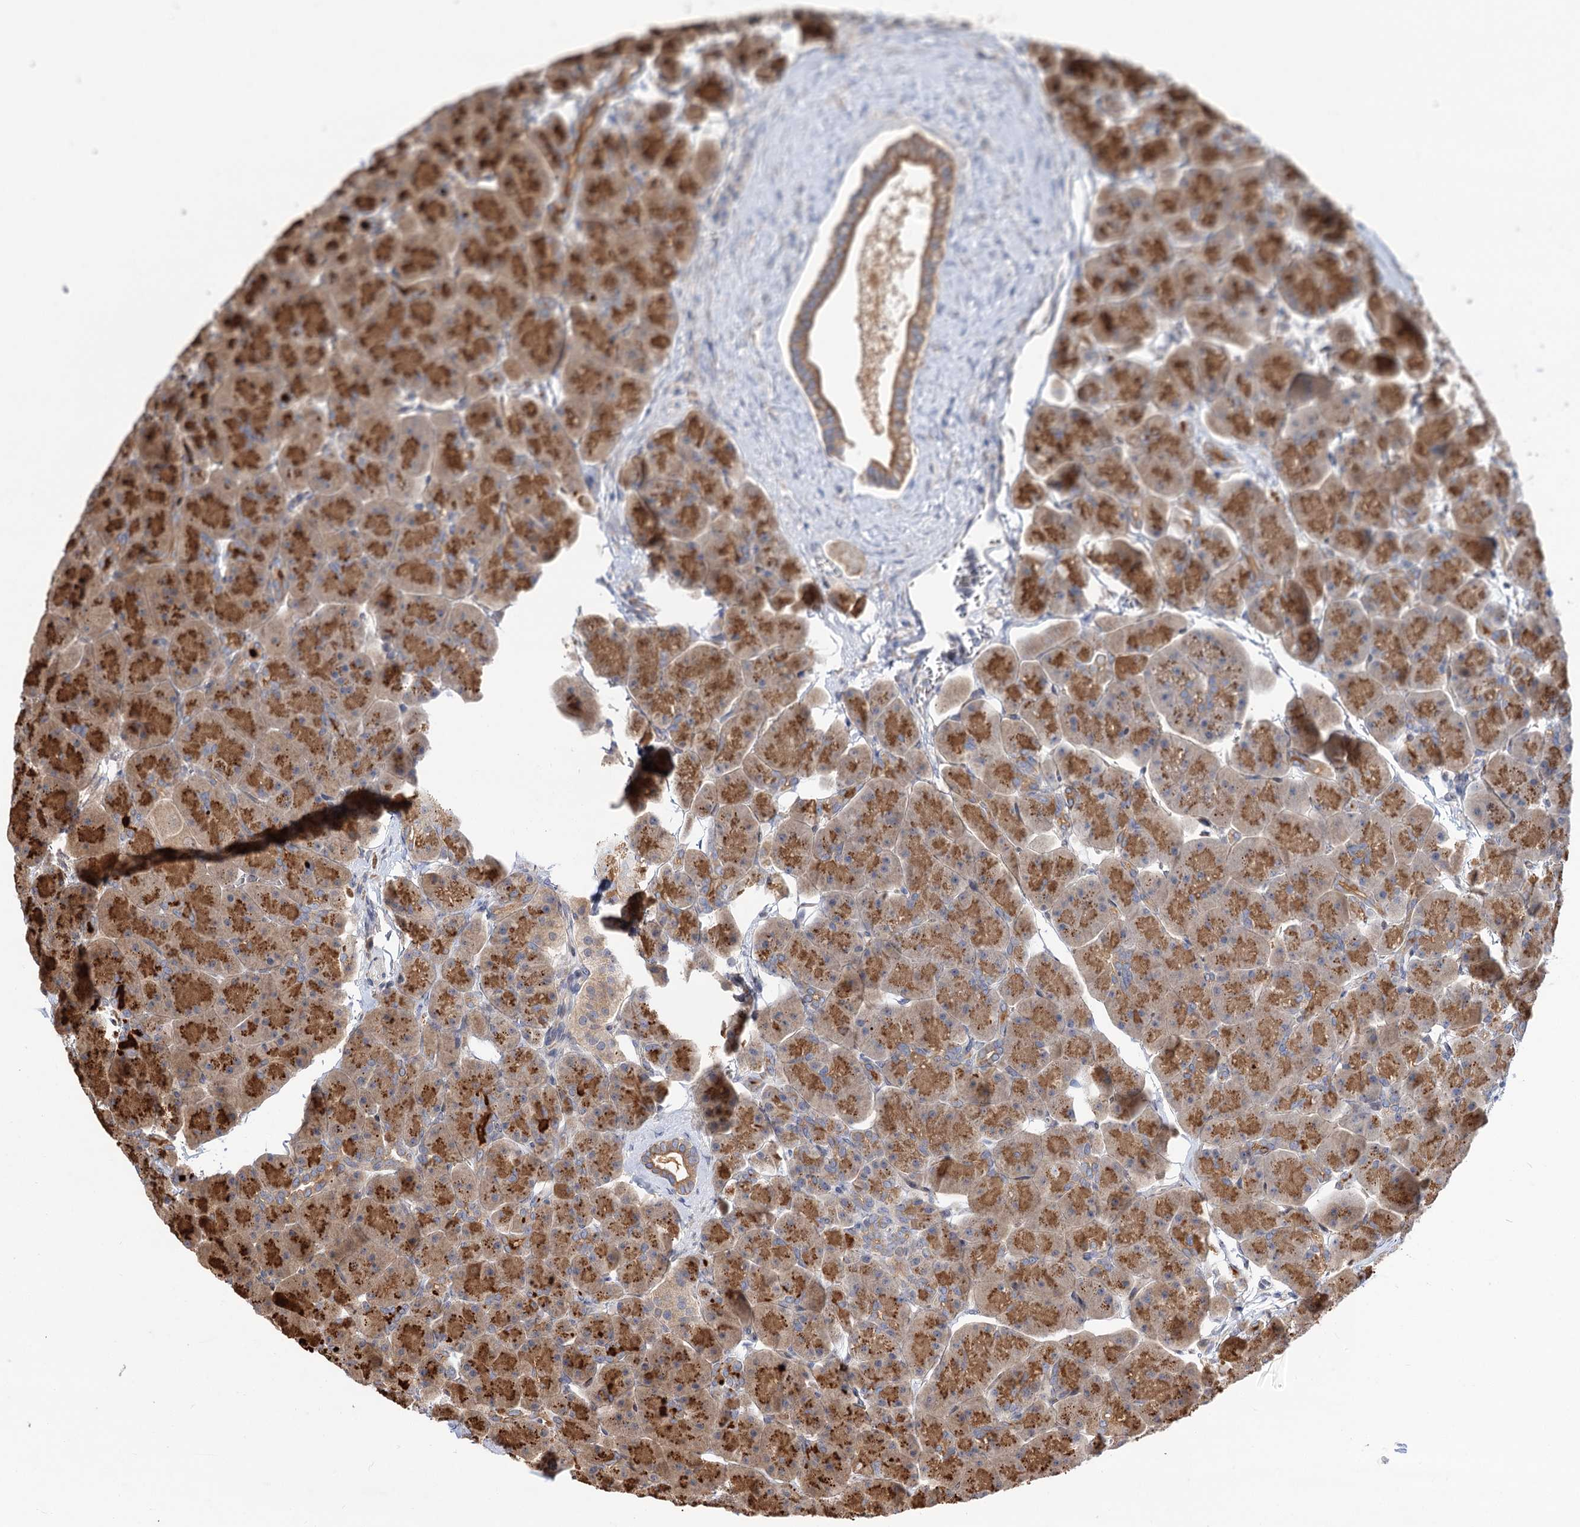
{"staining": {"intensity": "moderate", "quantity": ">75%", "location": "cytoplasmic/membranous"}, "tissue": "pancreas", "cell_type": "Exocrine glandular cells", "image_type": "normal", "snomed": [{"axis": "morphology", "description": "Normal tissue, NOS"}, {"axis": "topography", "description": "Pancreas"}], "caption": "This is an image of IHC staining of unremarkable pancreas, which shows moderate expression in the cytoplasmic/membranous of exocrine glandular cells.", "gene": "FBXW8", "patient": {"sex": "male", "age": 66}}